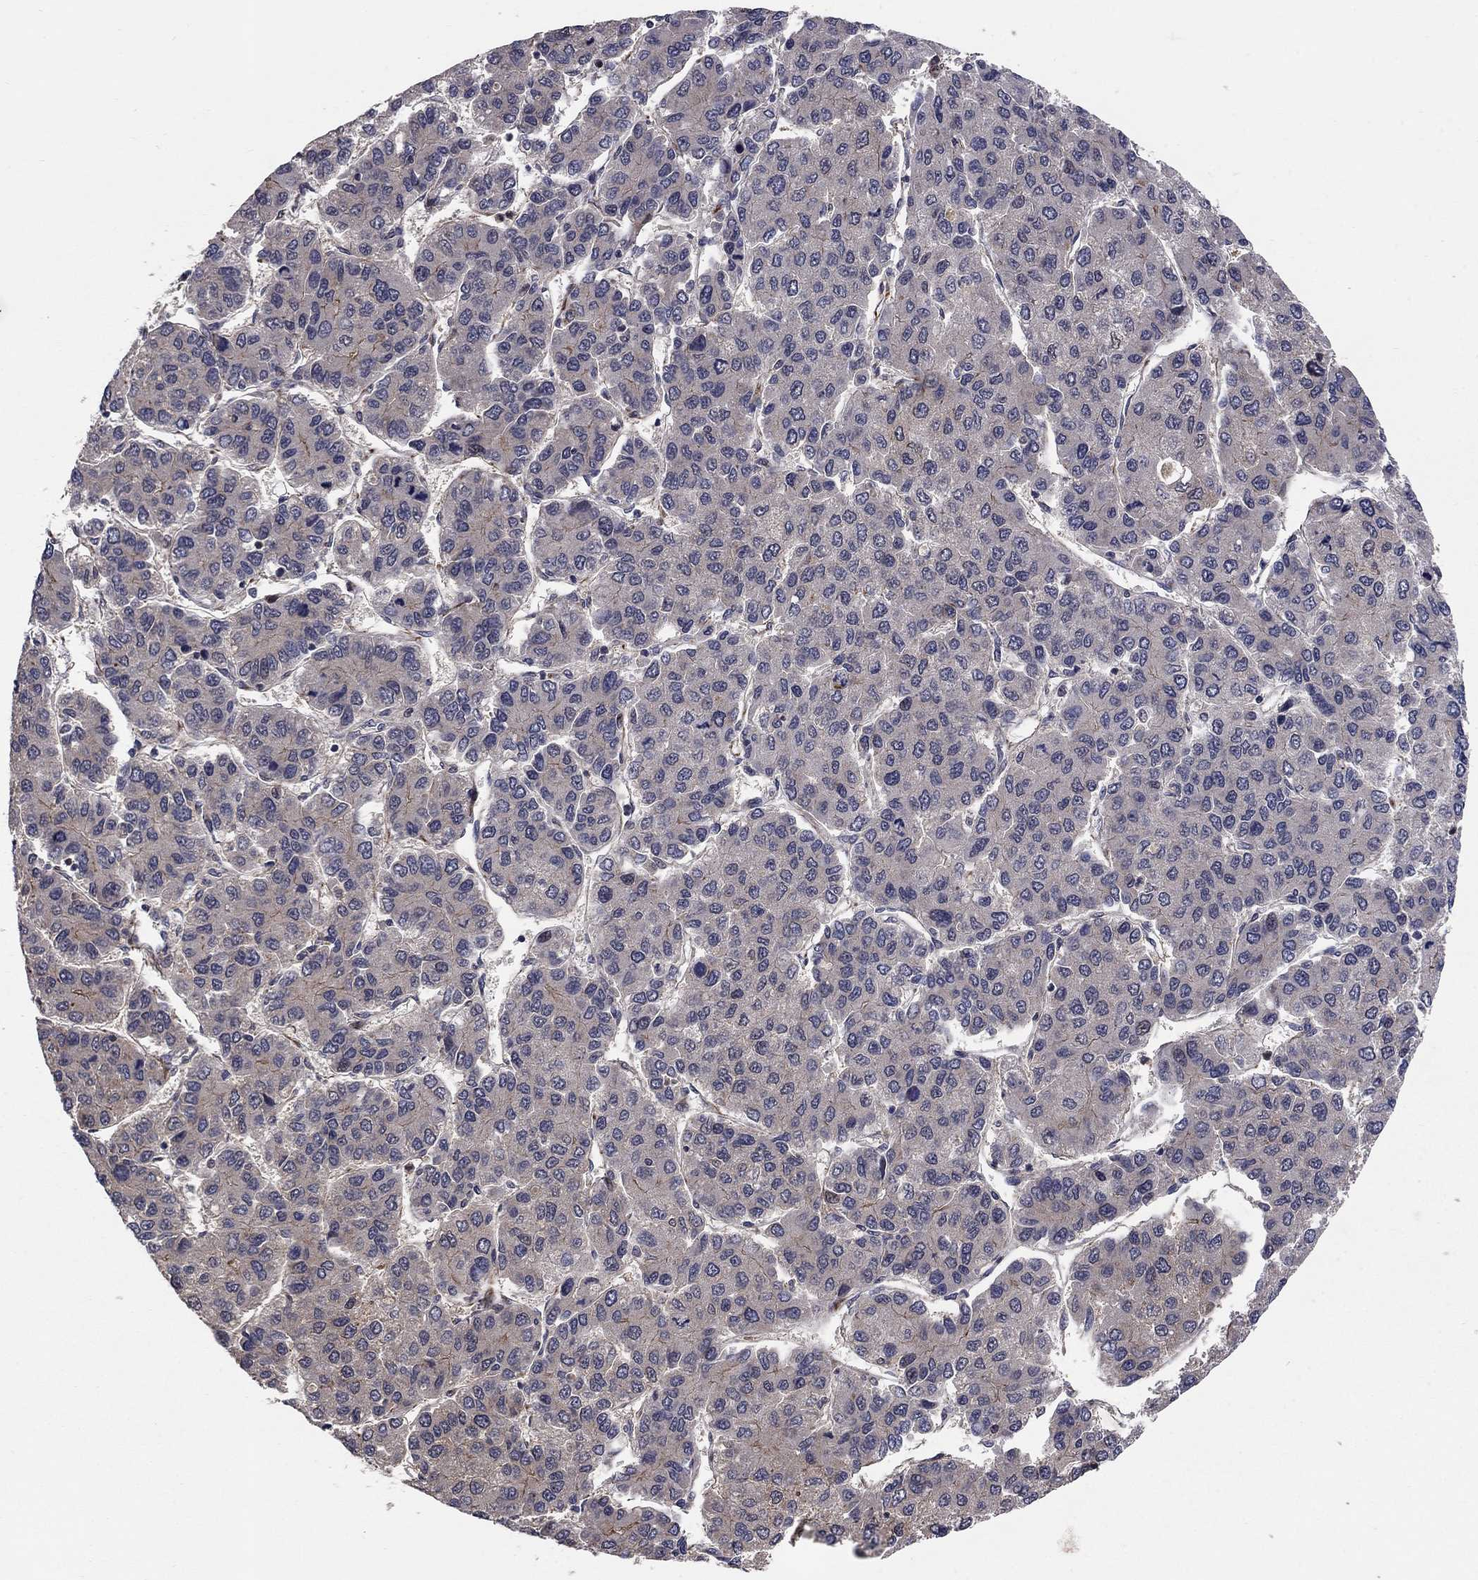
{"staining": {"intensity": "negative", "quantity": "none", "location": "none"}, "tissue": "liver cancer", "cell_type": "Tumor cells", "image_type": "cancer", "snomed": [{"axis": "morphology", "description": "Carcinoma, Hepatocellular, NOS"}, {"axis": "topography", "description": "Liver"}], "caption": "This micrograph is of liver cancer (hepatocellular carcinoma) stained with immunohistochemistry to label a protein in brown with the nuclei are counter-stained blue. There is no staining in tumor cells.", "gene": "MSRA", "patient": {"sex": "female", "age": 66}}